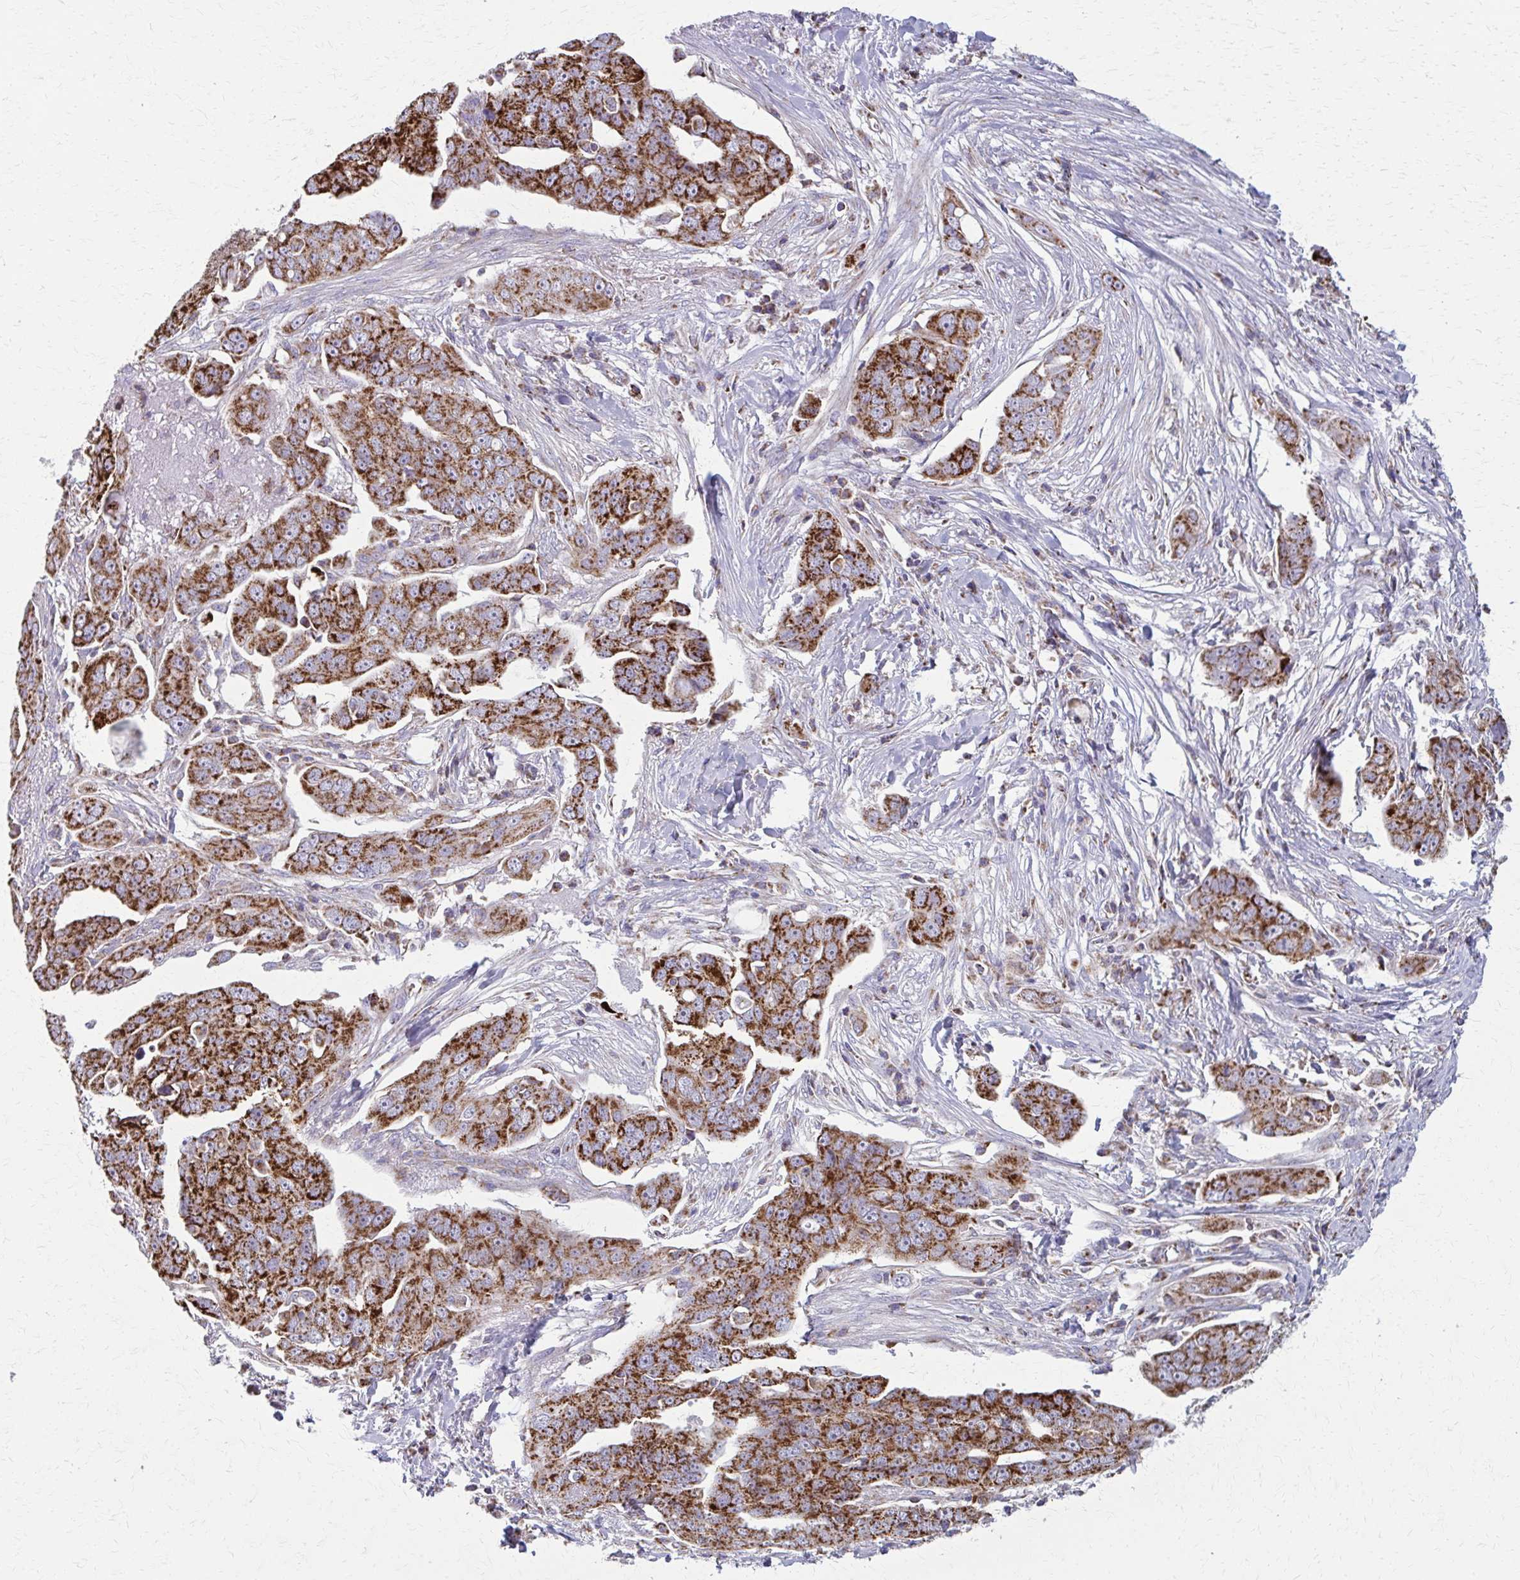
{"staining": {"intensity": "strong", "quantity": ">75%", "location": "cytoplasmic/membranous"}, "tissue": "ovarian cancer", "cell_type": "Tumor cells", "image_type": "cancer", "snomed": [{"axis": "morphology", "description": "Carcinoma, endometroid"}, {"axis": "topography", "description": "Ovary"}], "caption": "DAB (3,3'-diaminobenzidine) immunohistochemical staining of ovarian cancer (endometroid carcinoma) displays strong cytoplasmic/membranous protein expression in about >75% of tumor cells. (brown staining indicates protein expression, while blue staining denotes nuclei).", "gene": "TVP23A", "patient": {"sex": "female", "age": 70}}